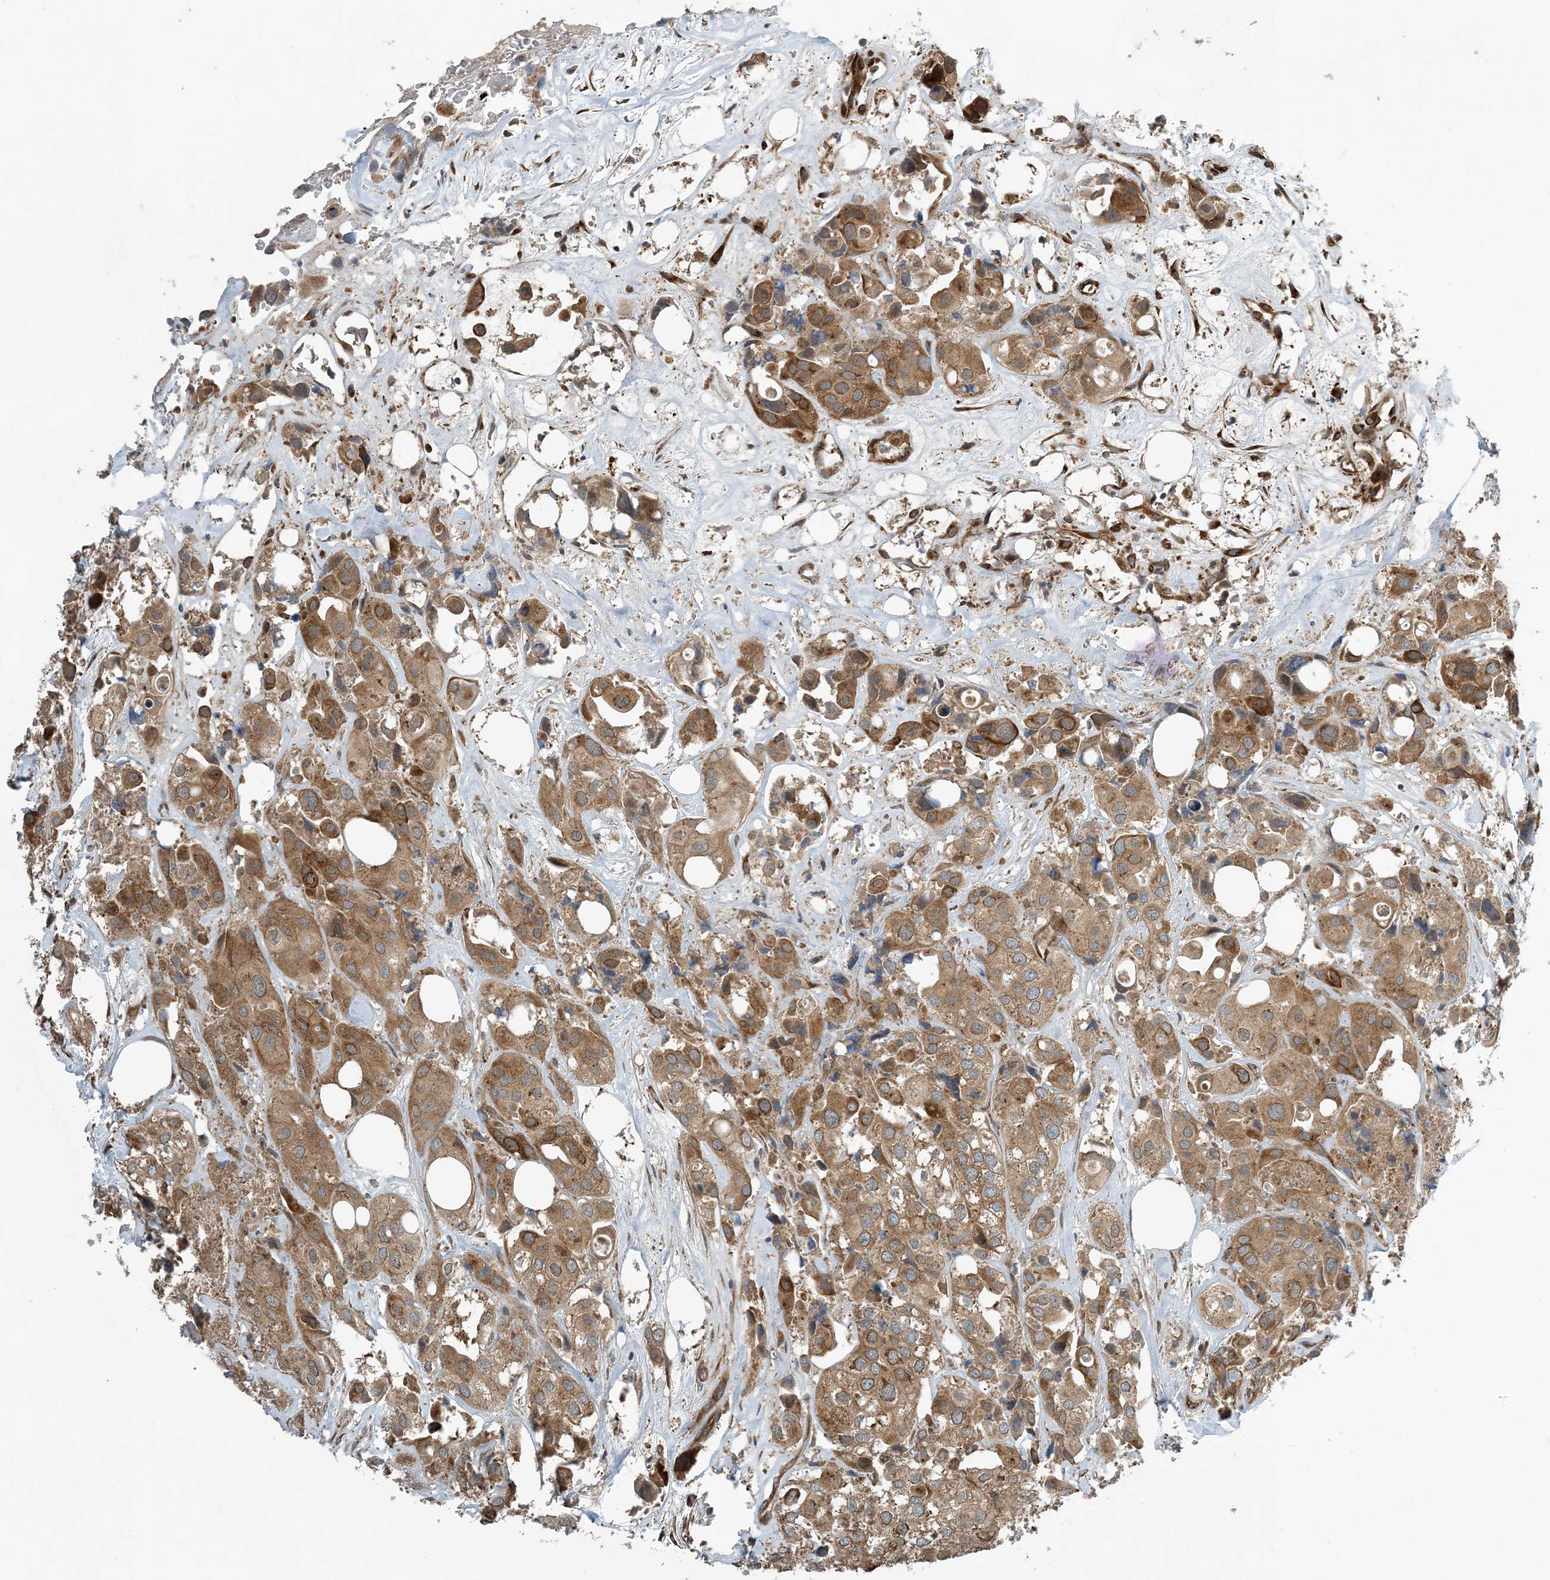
{"staining": {"intensity": "moderate", "quantity": ">75%", "location": "cytoplasmic/membranous"}, "tissue": "urothelial cancer", "cell_type": "Tumor cells", "image_type": "cancer", "snomed": [{"axis": "morphology", "description": "Urothelial carcinoma, High grade"}, {"axis": "topography", "description": "Urinary bladder"}], "caption": "Human high-grade urothelial carcinoma stained with a brown dye reveals moderate cytoplasmic/membranous positive positivity in about >75% of tumor cells.", "gene": "ZBTB3", "patient": {"sex": "male", "age": 64}}